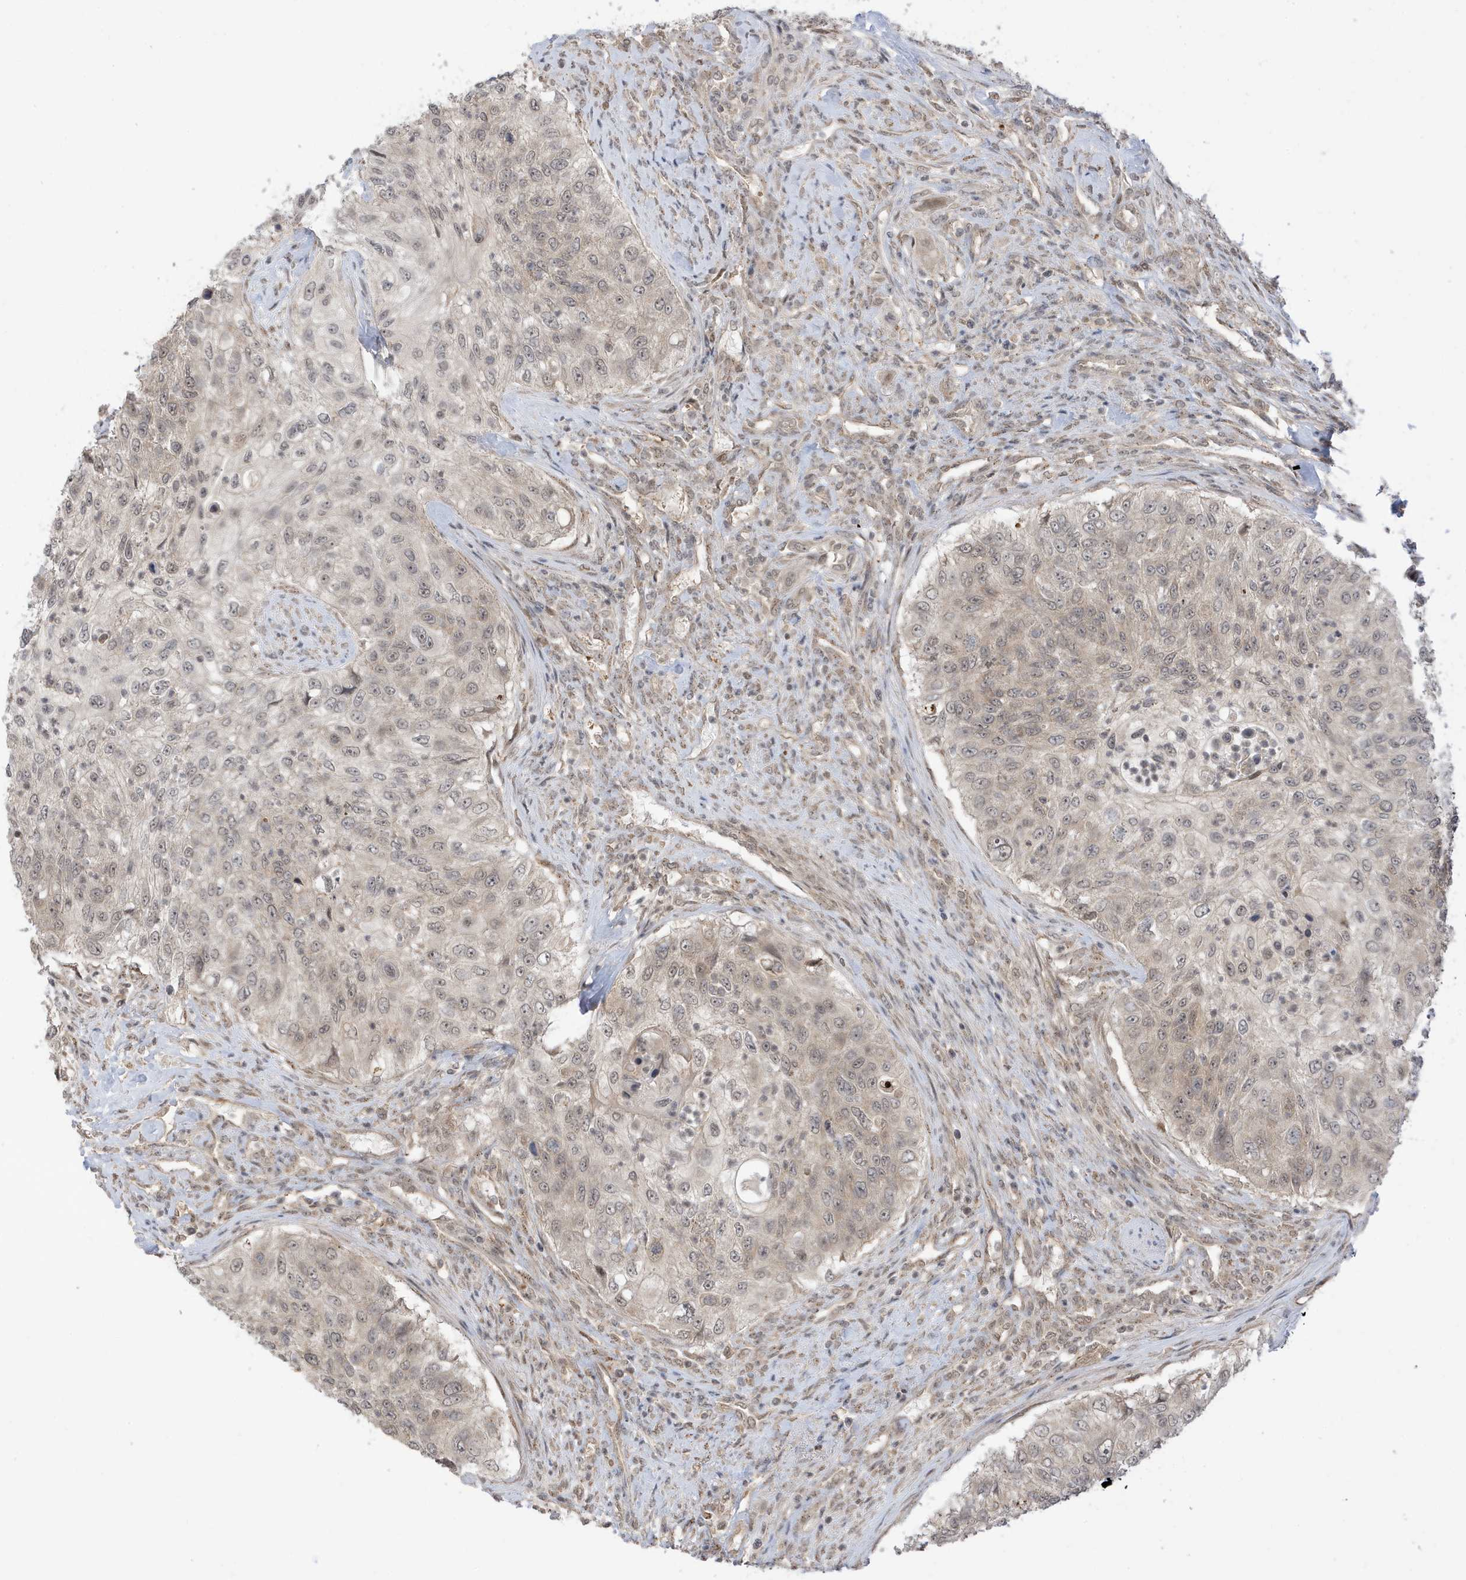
{"staining": {"intensity": "weak", "quantity": ">75%", "location": "nuclear"}, "tissue": "urothelial cancer", "cell_type": "Tumor cells", "image_type": "cancer", "snomed": [{"axis": "morphology", "description": "Urothelial carcinoma, High grade"}, {"axis": "topography", "description": "Urinary bladder"}], "caption": "This is an image of IHC staining of urothelial carcinoma (high-grade), which shows weak positivity in the nuclear of tumor cells.", "gene": "TAB3", "patient": {"sex": "female", "age": 60}}